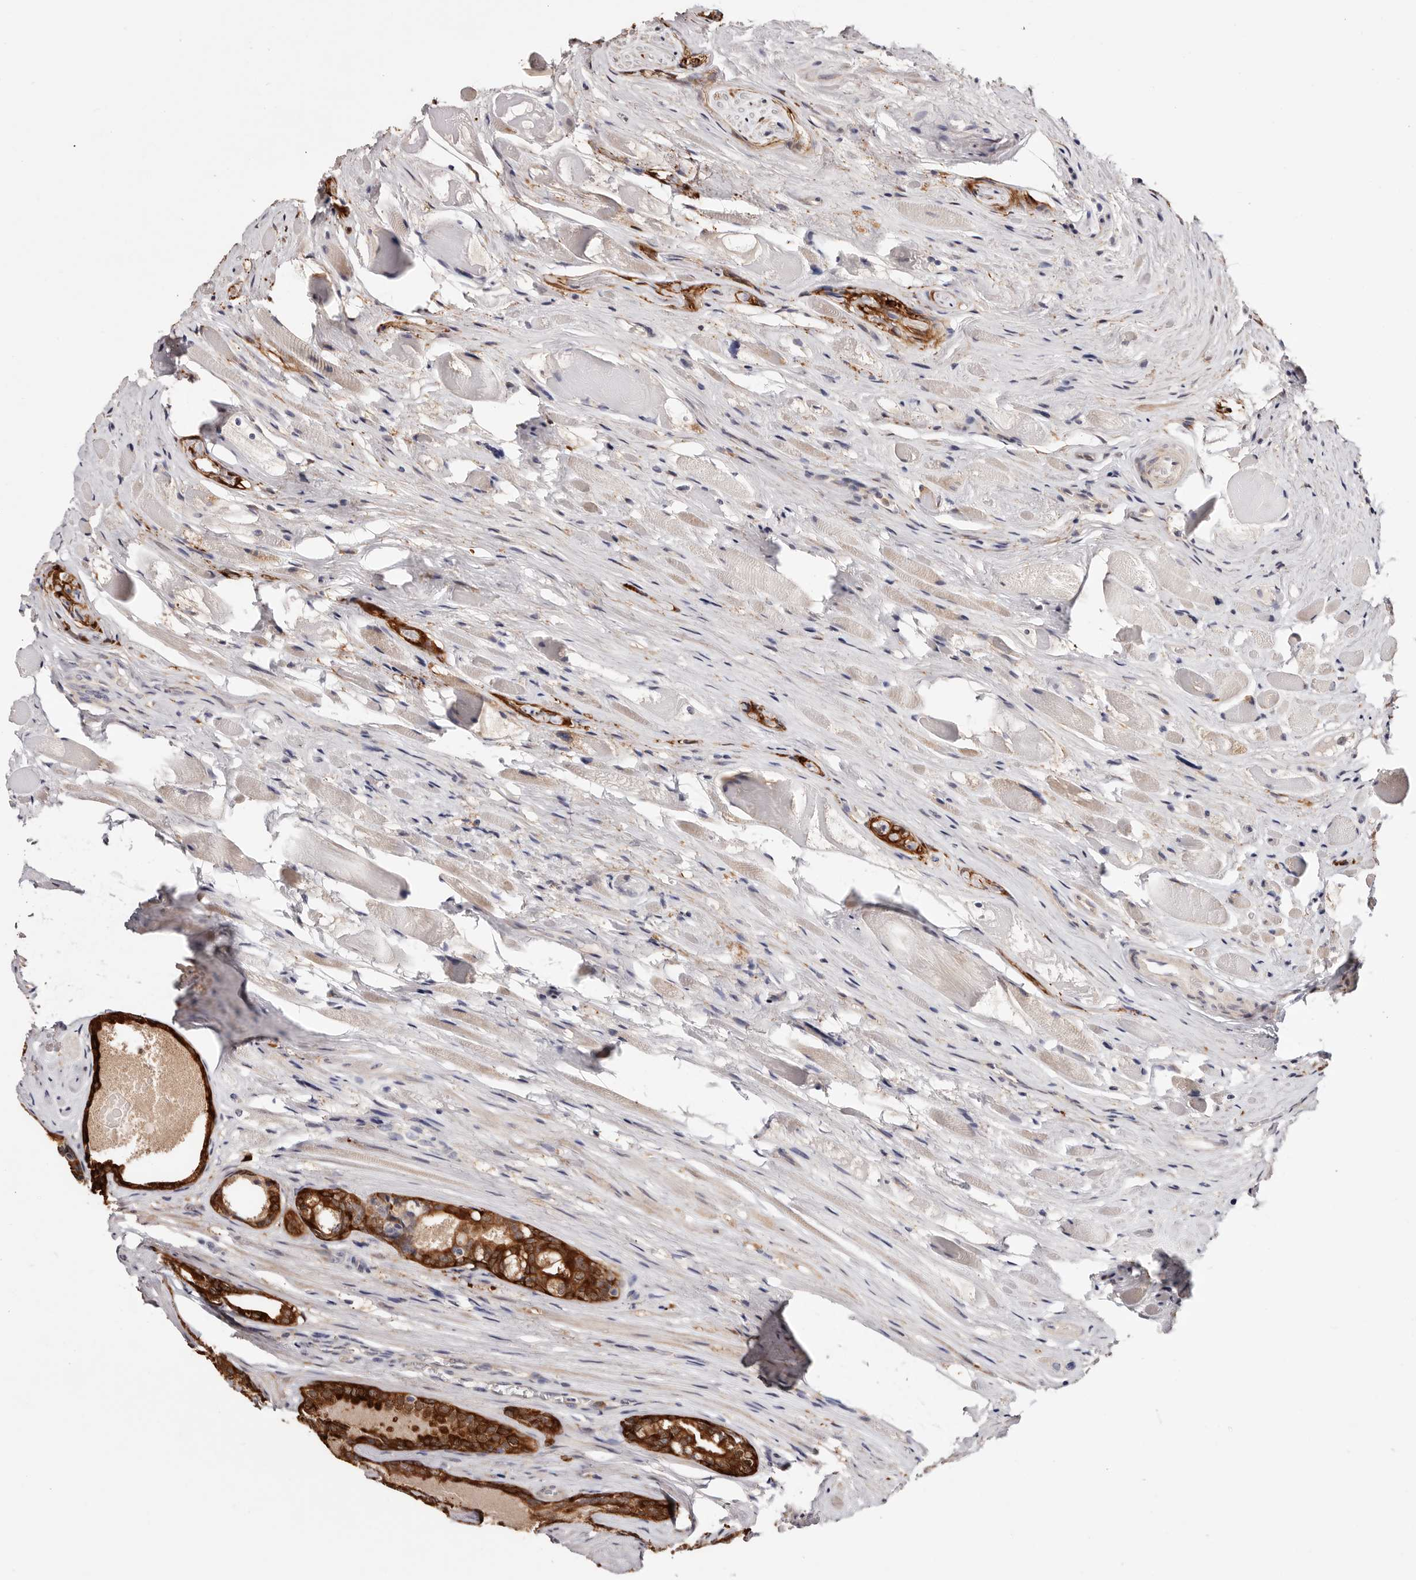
{"staining": {"intensity": "strong", "quantity": ">75%", "location": "cytoplasmic/membranous"}, "tissue": "prostate cancer", "cell_type": "Tumor cells", "image_type": "cancer", "snomed": [{"axis": "morphology", "description": "Adenocarcinoma, Low grade"}, {"axis": "topography", "description": "Prostate"}], "caption": "IHC (DAB (3,3'-diaminobenzidine)) staining of prostate low-grade adenocarcinoma demonstrates strong cytoplasmic/membranous protein positivity in approximately >75% of tumor cells.", "gene": "GFOD1", "patient": {"sex": "male", "age": 72}}